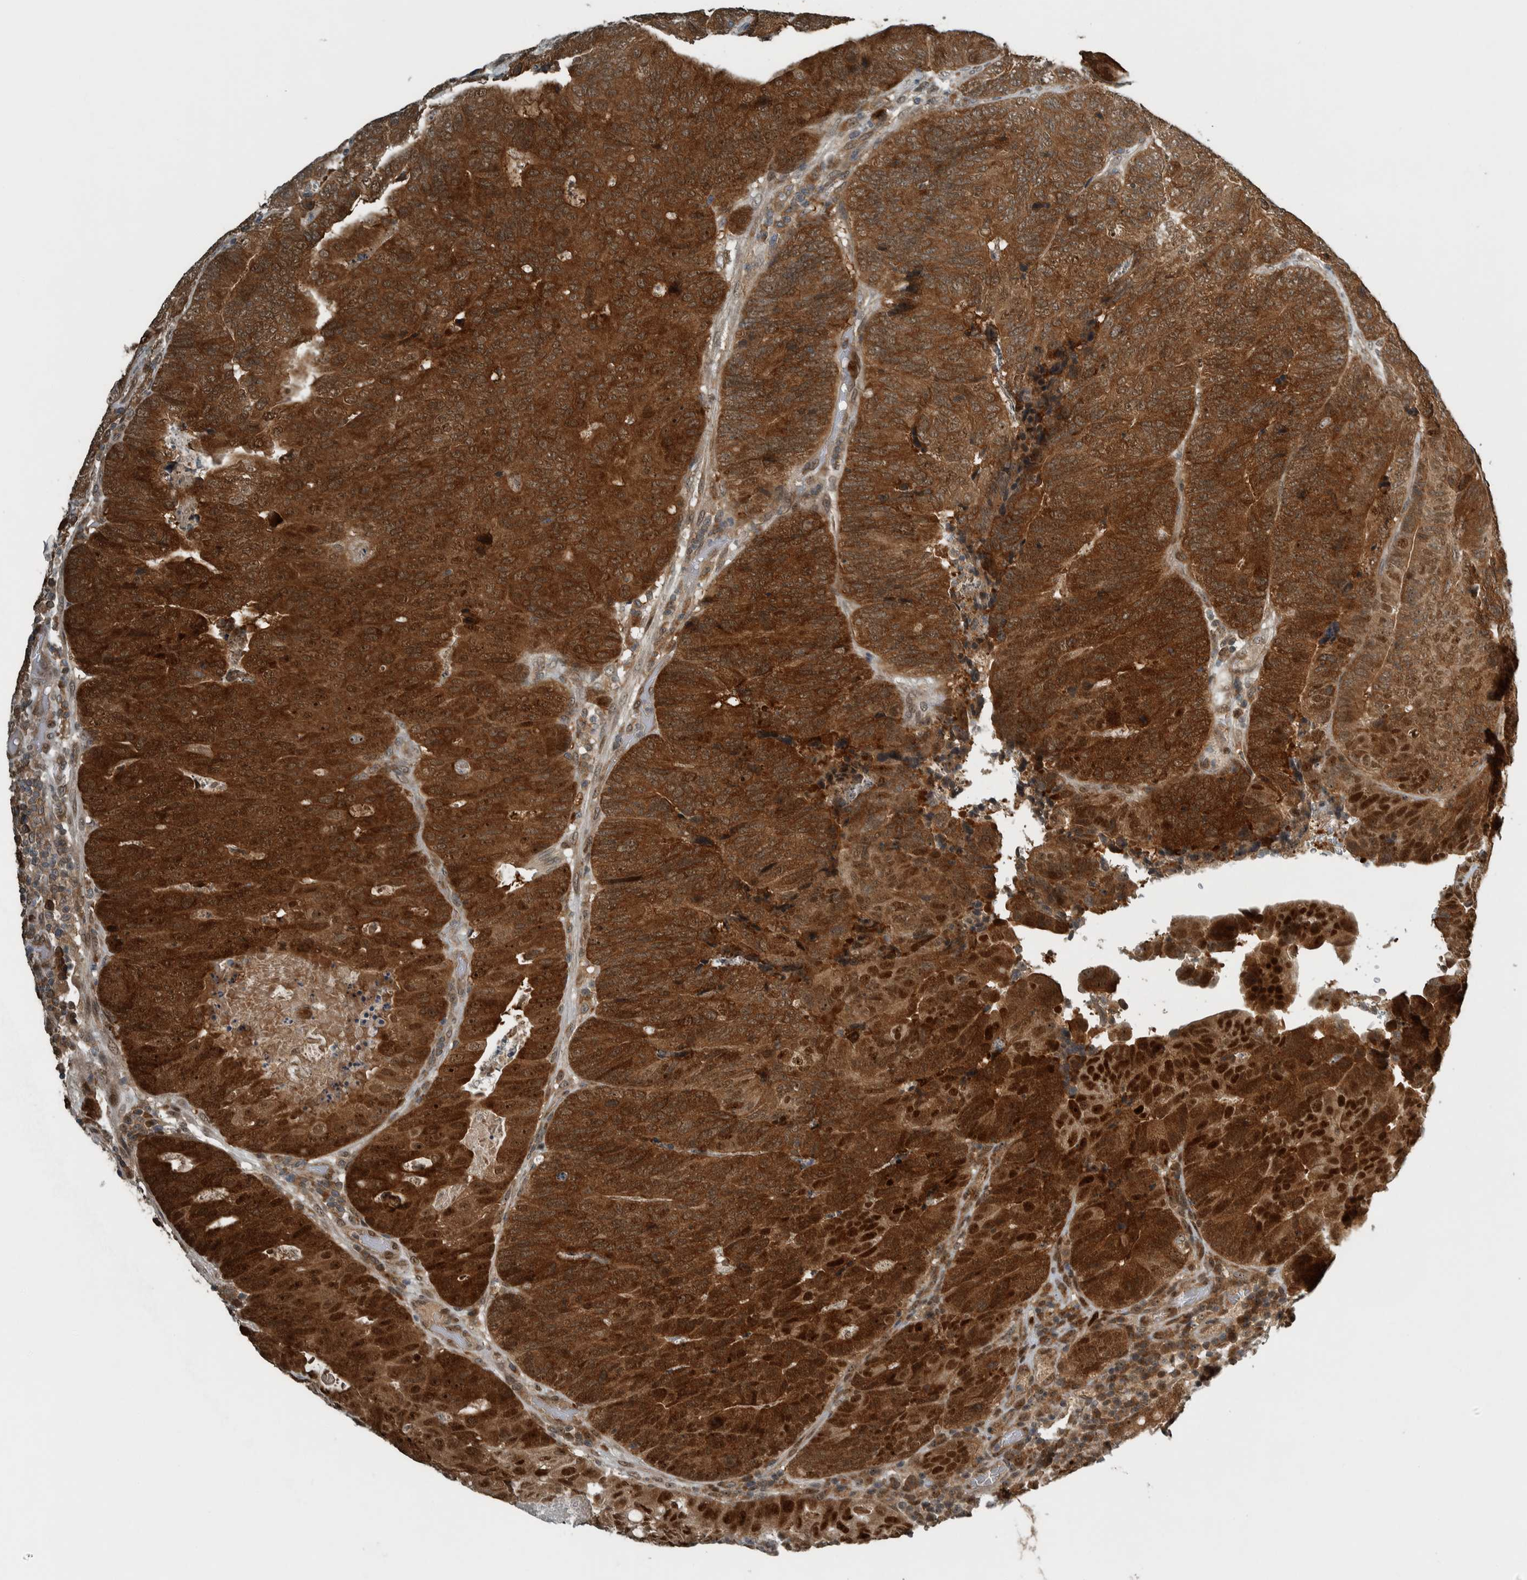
{"staining": {"intensity": "strong", "quantity": ">75%", "location": "cytoplasmic/membranous,nuclear"}, "tissue": "colorectal cancer", "cell_type": "Tumor cells", "image_type": "cancer", "snomed": [{"axis": "morphology", "description": "Adenocarcinoma, NOS"}, {"axis": "topography", "description": "Colon"}], "caption": "Tumor cells reveal high levels of strong cytoplasmic/membranous and nuclear expression in approximately >75% of cells in colorectal cancer.", "gene": "XPO5", "patient": {"sex": "female", "age": 67}}